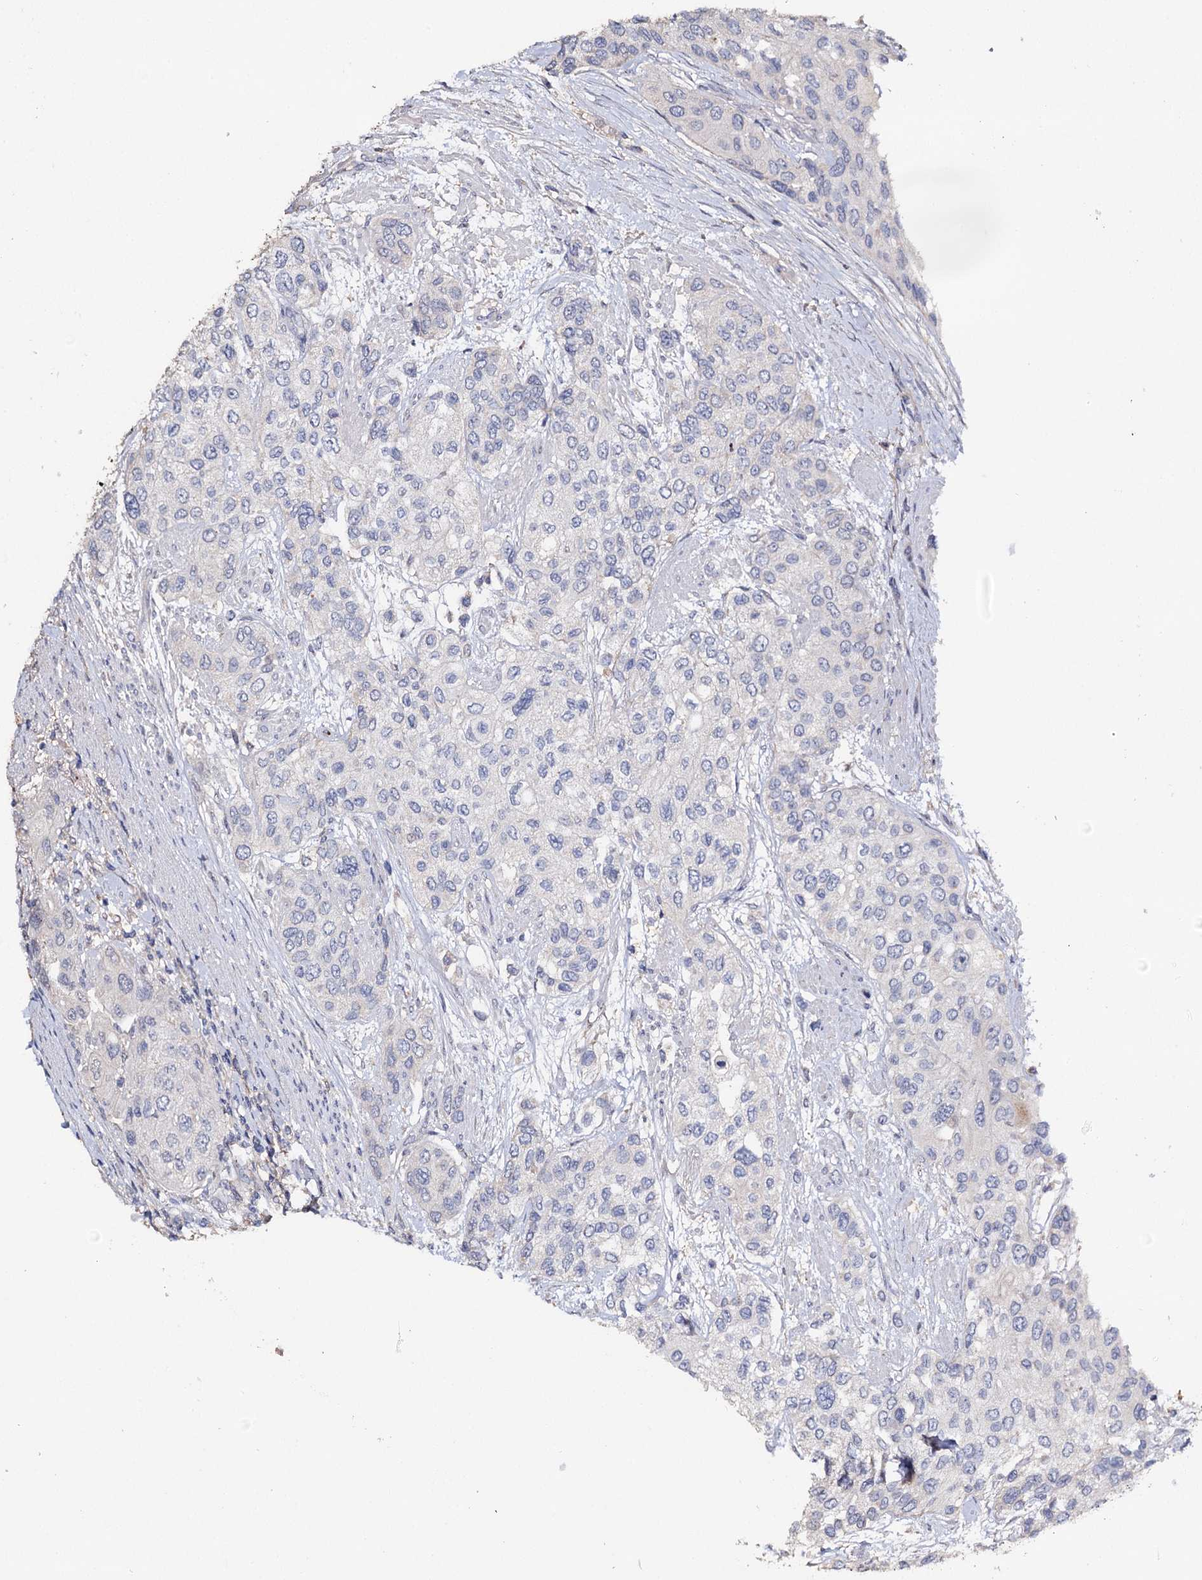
{"staining": {"intensity": "negative", "quantity": "none", "location": "none"}, "tissue": "urothelial cancer", "cell_type": "Tumor cells", "image_type": "cancer", "snomed": [{"axis": "morphology", "description": "Normal tissue, NOS"}, {"axis": "morphology", "description": "Urothelial carcinoma, High grade"}, {"axis": "topography", "description": "Vascular tissue"}, {"axis": "topography", "description": "Urinary bladder"}], "caption": "Immunohistochemical staining of urothelial carcinoma (high-grade) reveals no significant expression in tumor cells.", "gene": "DNAH6", "patient": {"sex": "female", "age": 56}}